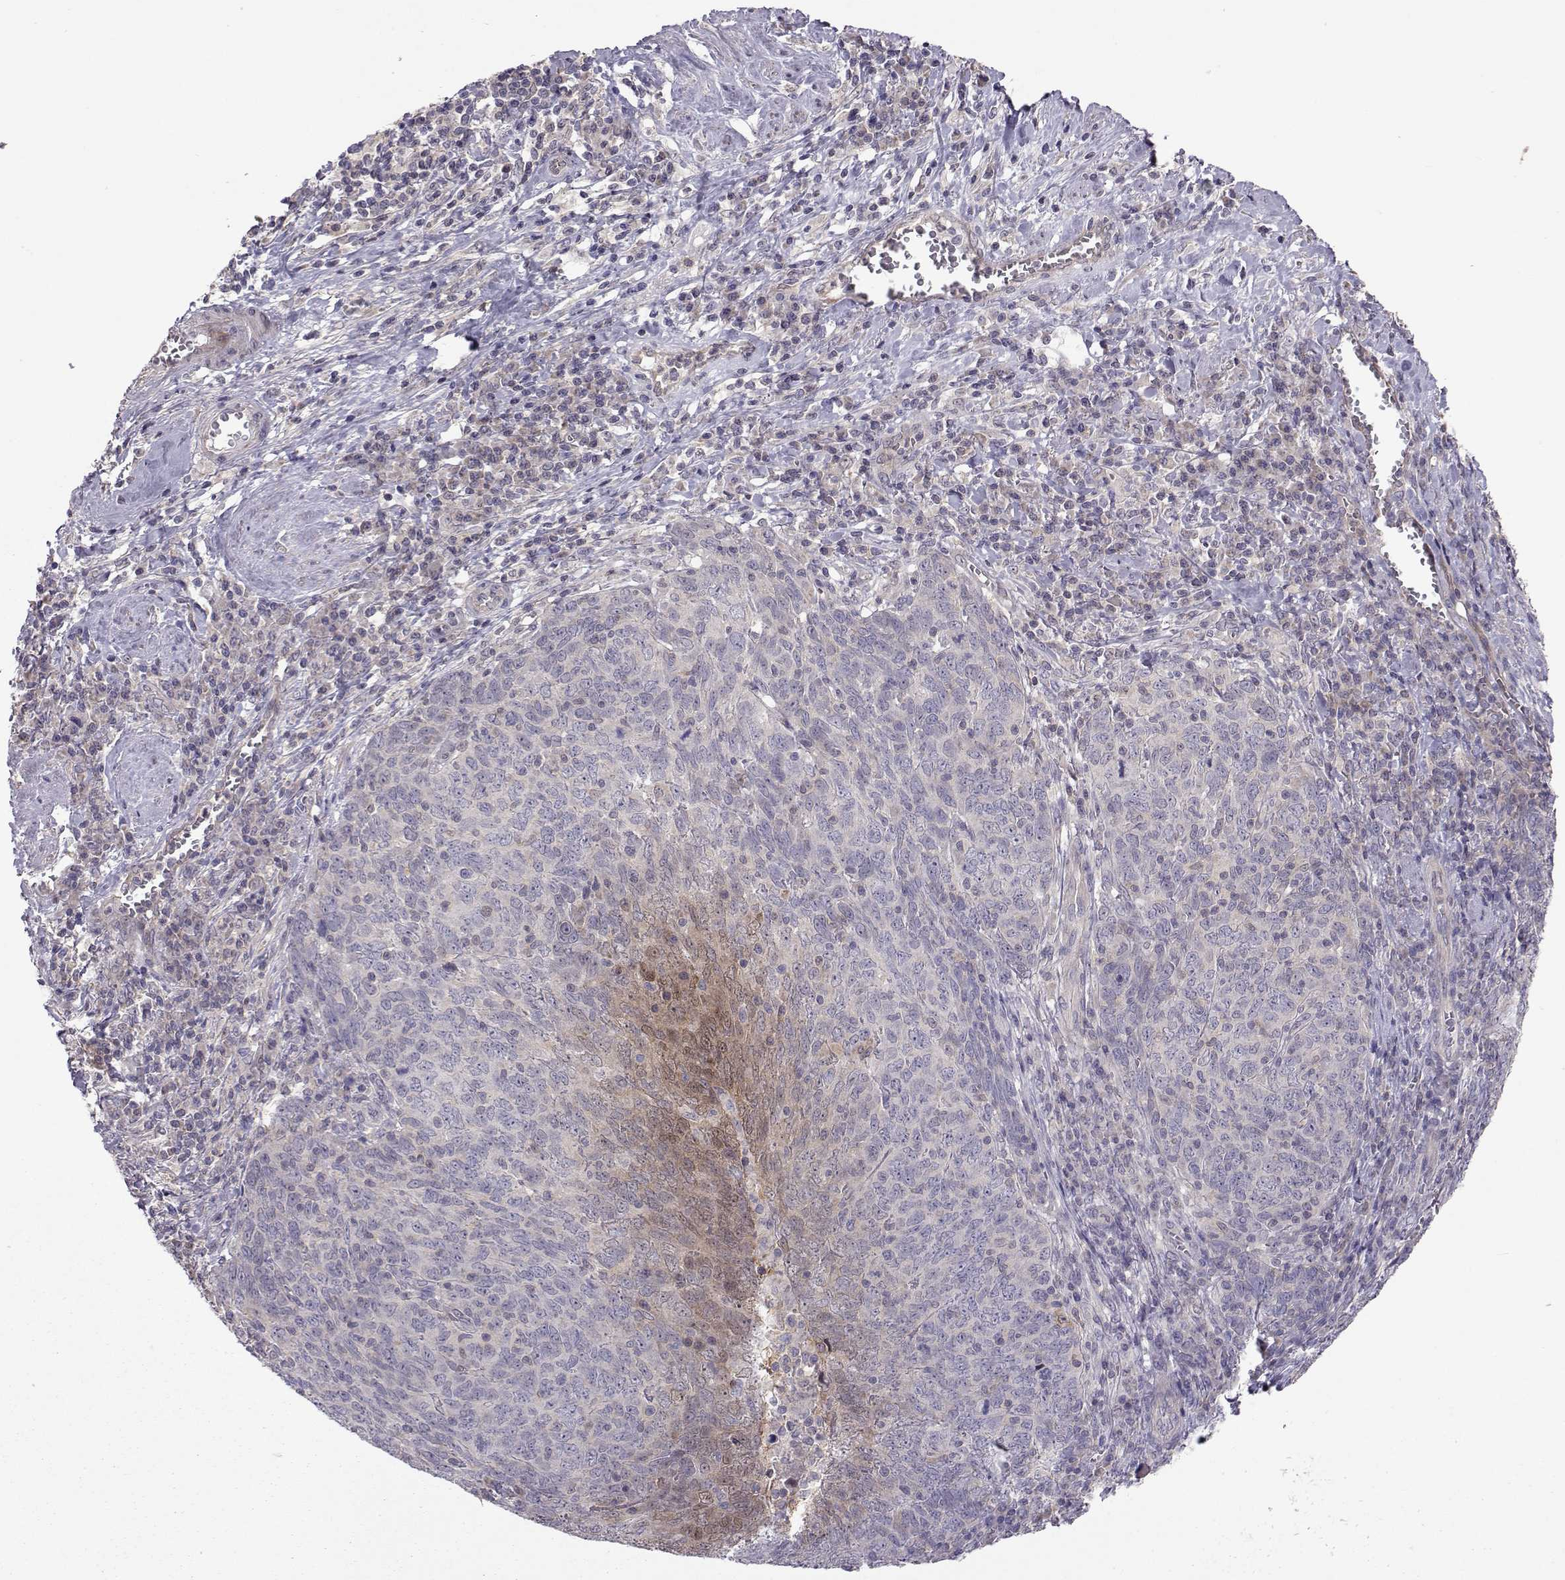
{"staining": {"intensity": "weak", "quantity": "<25%", "location": "cytoplasmic/membranous,nuclear"}, "tissue": "skin cancer", "cell_type": "Tumor cells", "image_type": "cancer", "snomed": [{"axis": "morphology", "description": "Squamous cell carcinoma, NOS"}, {"axis": "topography", "description": "Skin"}, {"axis": "topography", "description": "Anal"}], "caption": "DAB immunohistochemical staining of human squamous cell carcinoma (skin) displays no significant expression in tumor cells.", "gene": "NCAM2", "patient": {"sex": "female", "age": 51}}